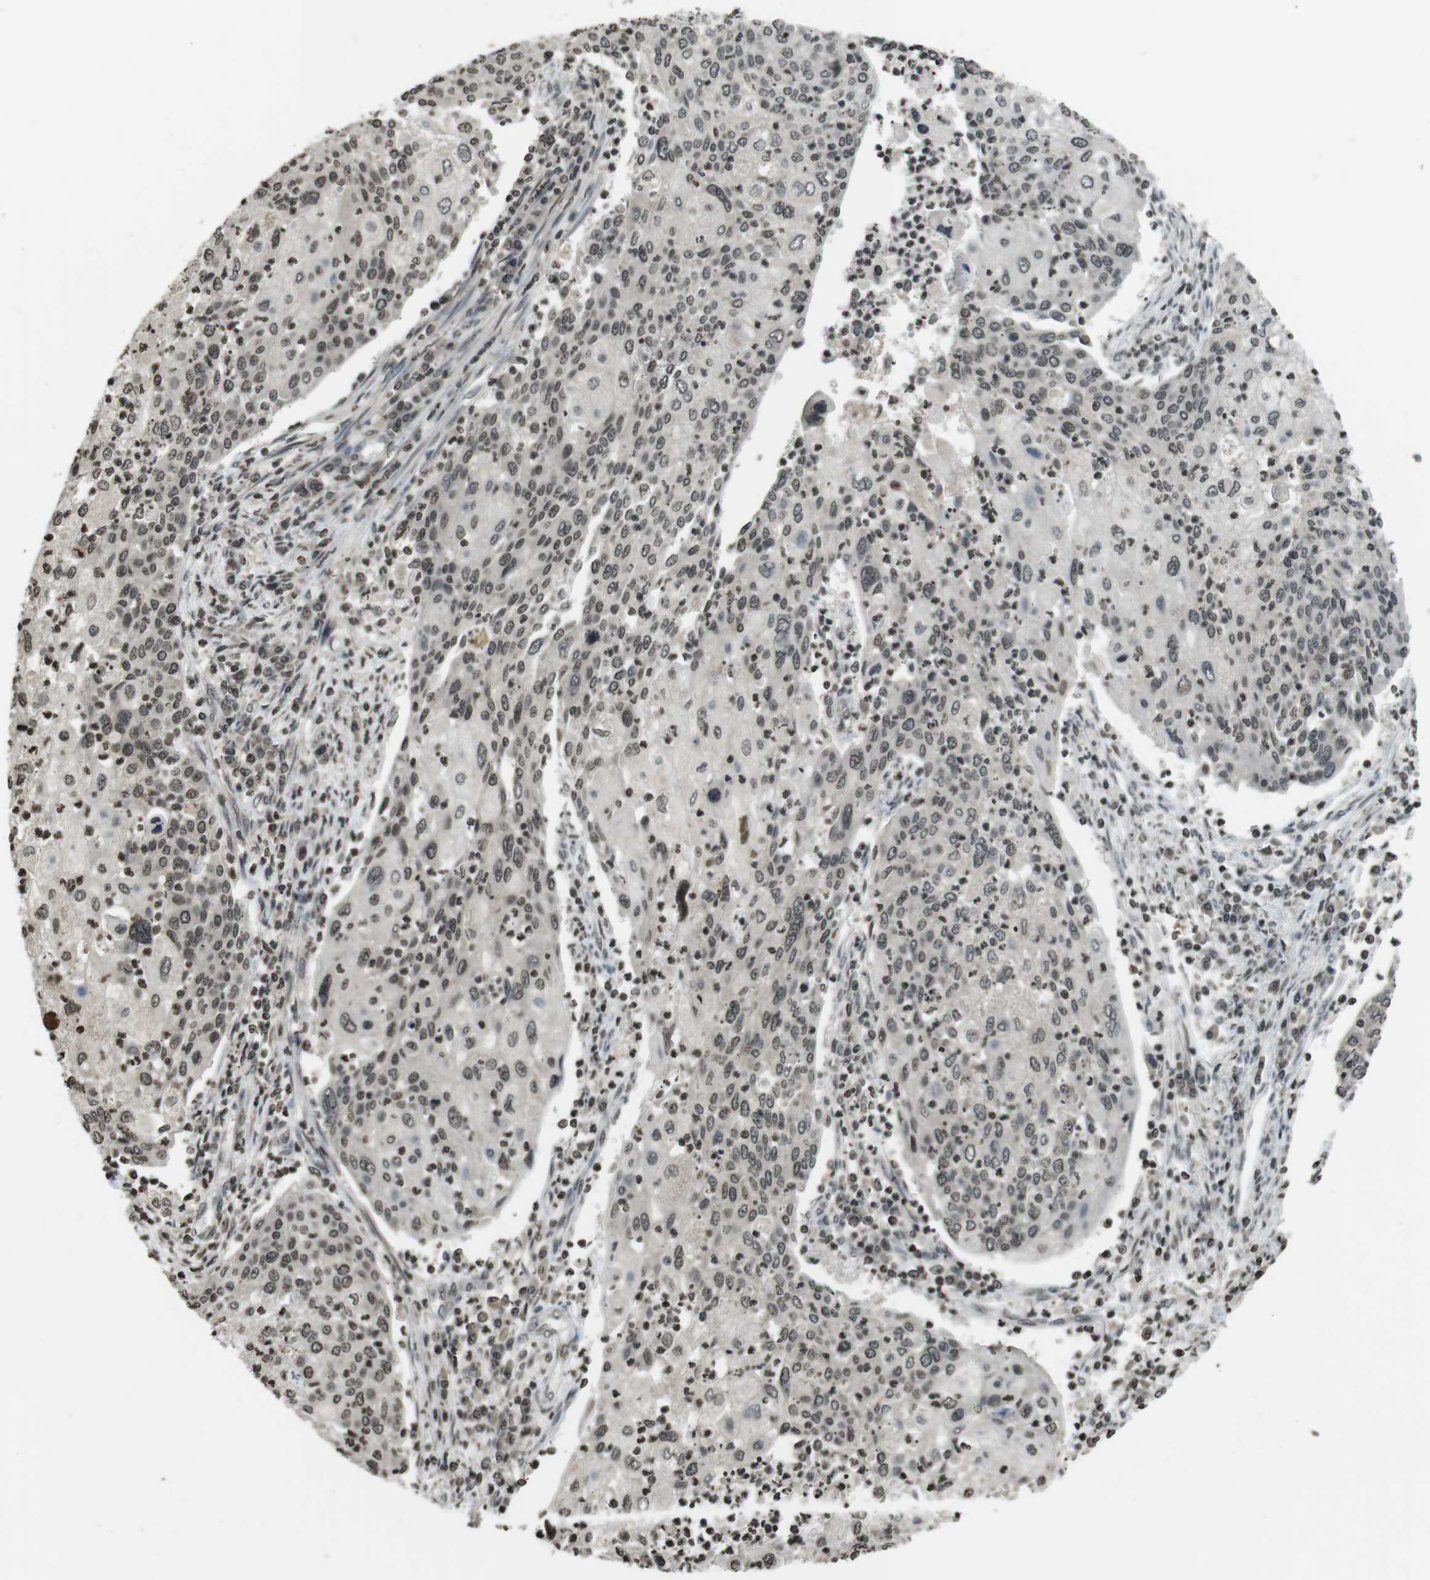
{"staining": {"intensity": "weak", "quantity": ">75%", "location": "nuclear"}, "tissue": "cervical cancer", "cell_type": "Tumor cells", "image_type": "cancer", "snomed": [{"axis": "morphology", "description": "Squamous cell carcinoma, NOS"}, {"axis": "topography", "description": "Cervix"}], "caption": "Protein expression analysis of human cervical squamous cell carcinoma reveals weak nuclear expression in about >75% of tumor cells. Using DAB (3,3'-diaminobenzidine) (brown) and hematoxylin (blue) stains, captured at high magnification using brightfield microscopy.", "gene": "MAF", "patient": {"sex": "female", "age": 40}}